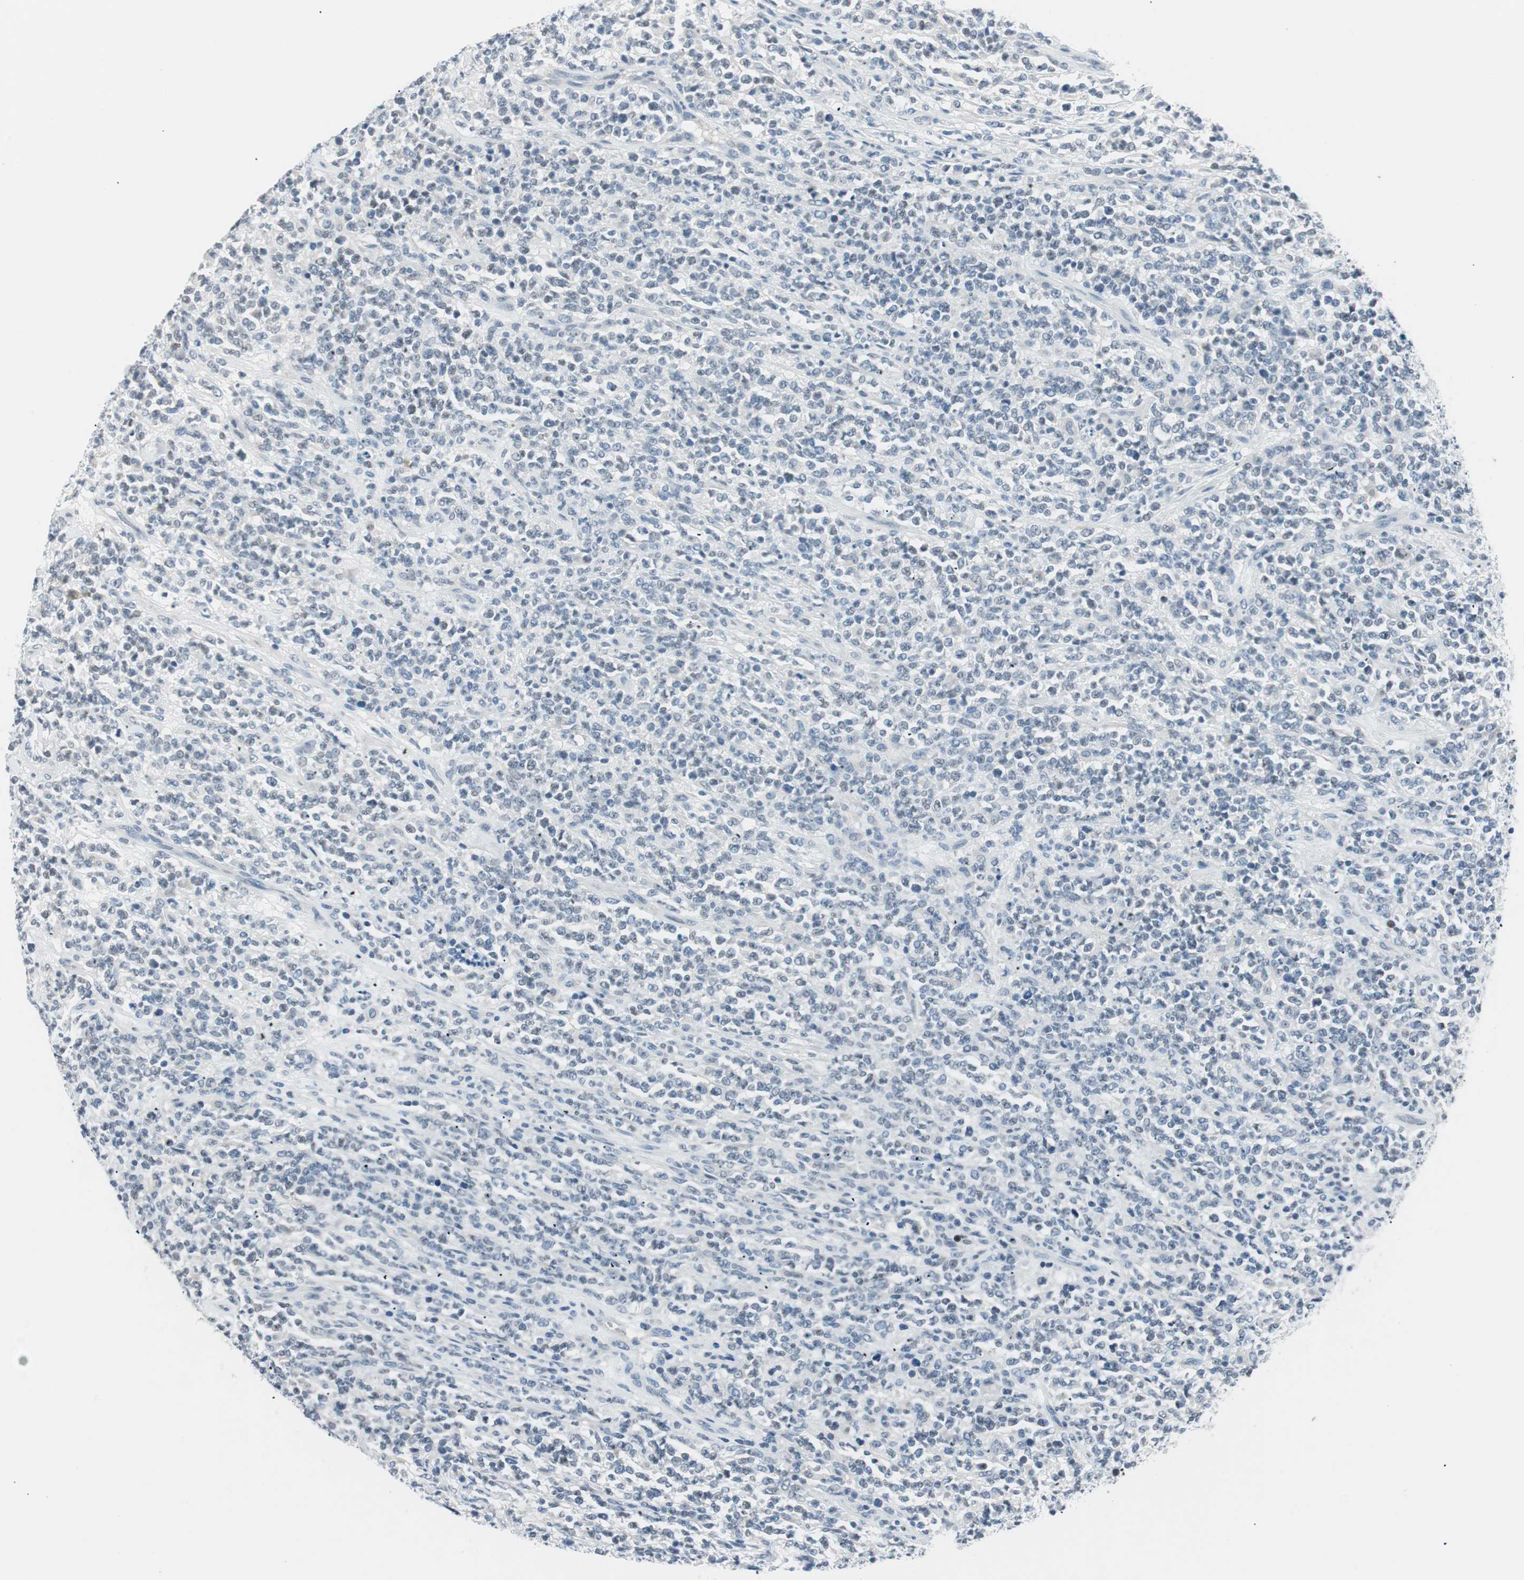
{"staining": {"intensity": "negative", "quantity": "none", "location": "none"}, "tissue": "lymphoma", "cell_type": "Tumor cells", "image_type": "cancer", "snomed": [{"axis": "morphology", "description": "Malignant lymphoma, non-Hodgkin's type, High grade"}, {"axis": "topography", "description": "Soft tissue"}], "caption": "The IHC histopathology image has no significant expression in tumor cells of malignant lymphoma, non-Hodgkin's type (high-grade) tissue.", "gene": "HOXB13", "patient": {"sex": "male", "age": 18}}